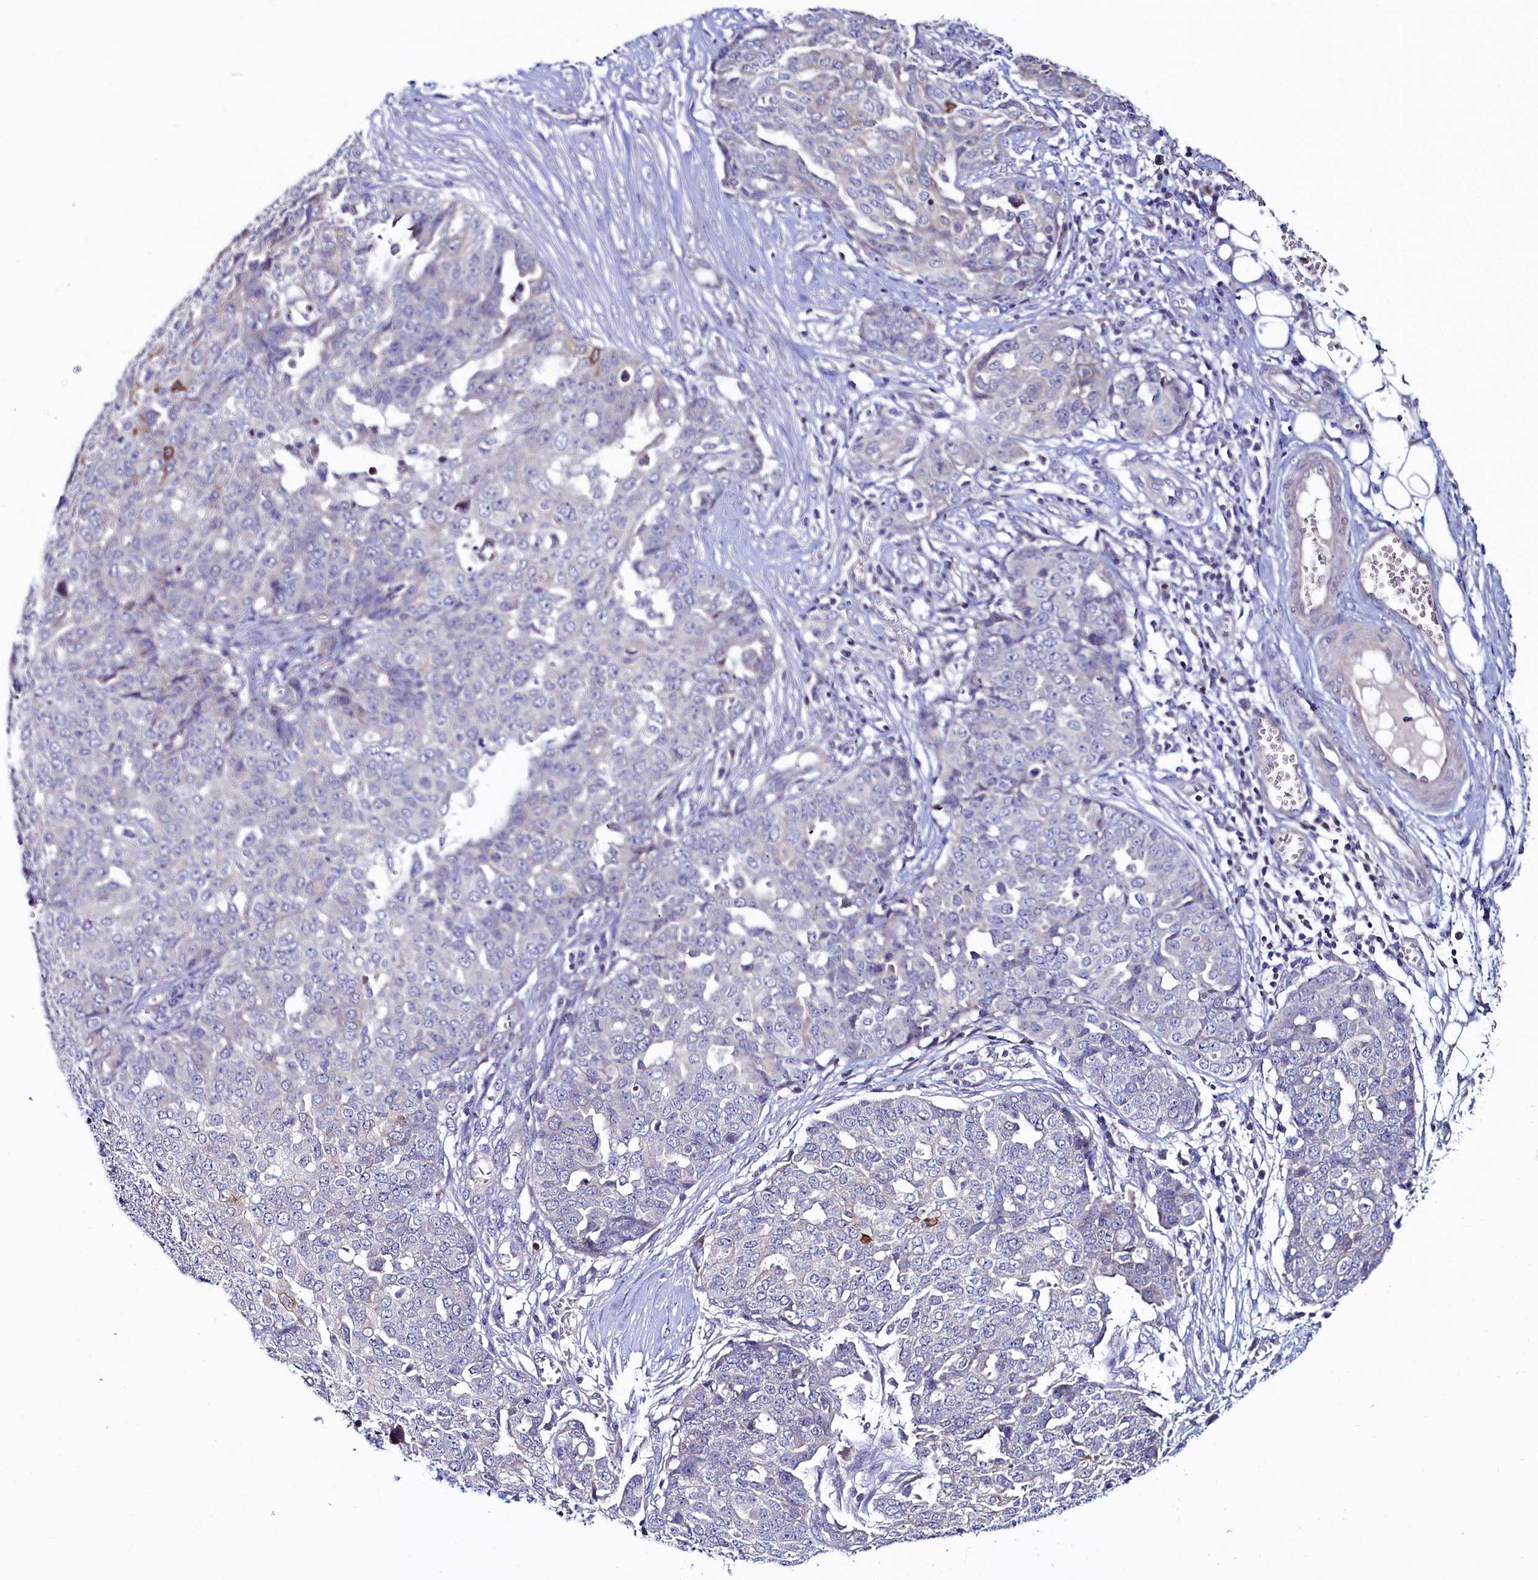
{"staining": {"intensity": "strong", "quantity": "<25%", "location": "cytoplasmic/membranous"}, "tissue": "ovarian cancer", "cell_type": "Tumor cells", "image_type": "cancer", "snomed": [{"axis": "morphology", "description": "Cystadenocarcinoma, serous, NOS"}, {"axis": "topography", "description": "Soft tissue"}, {"axis": "topography", "description": "Ovary"}], "caption": "A high-resolution photomicrograph shows IHC staining of serous cystadenocarcinoma (ovarian), which reveals strong cytoplasmic/membranous staining in about <25% of tumor cells. Immunohistochemistry stains the protein of interest in brown and the nuclei are stained blue.", "gene": "ASTE1", "patient": {"sex": "female", "age": 57}}